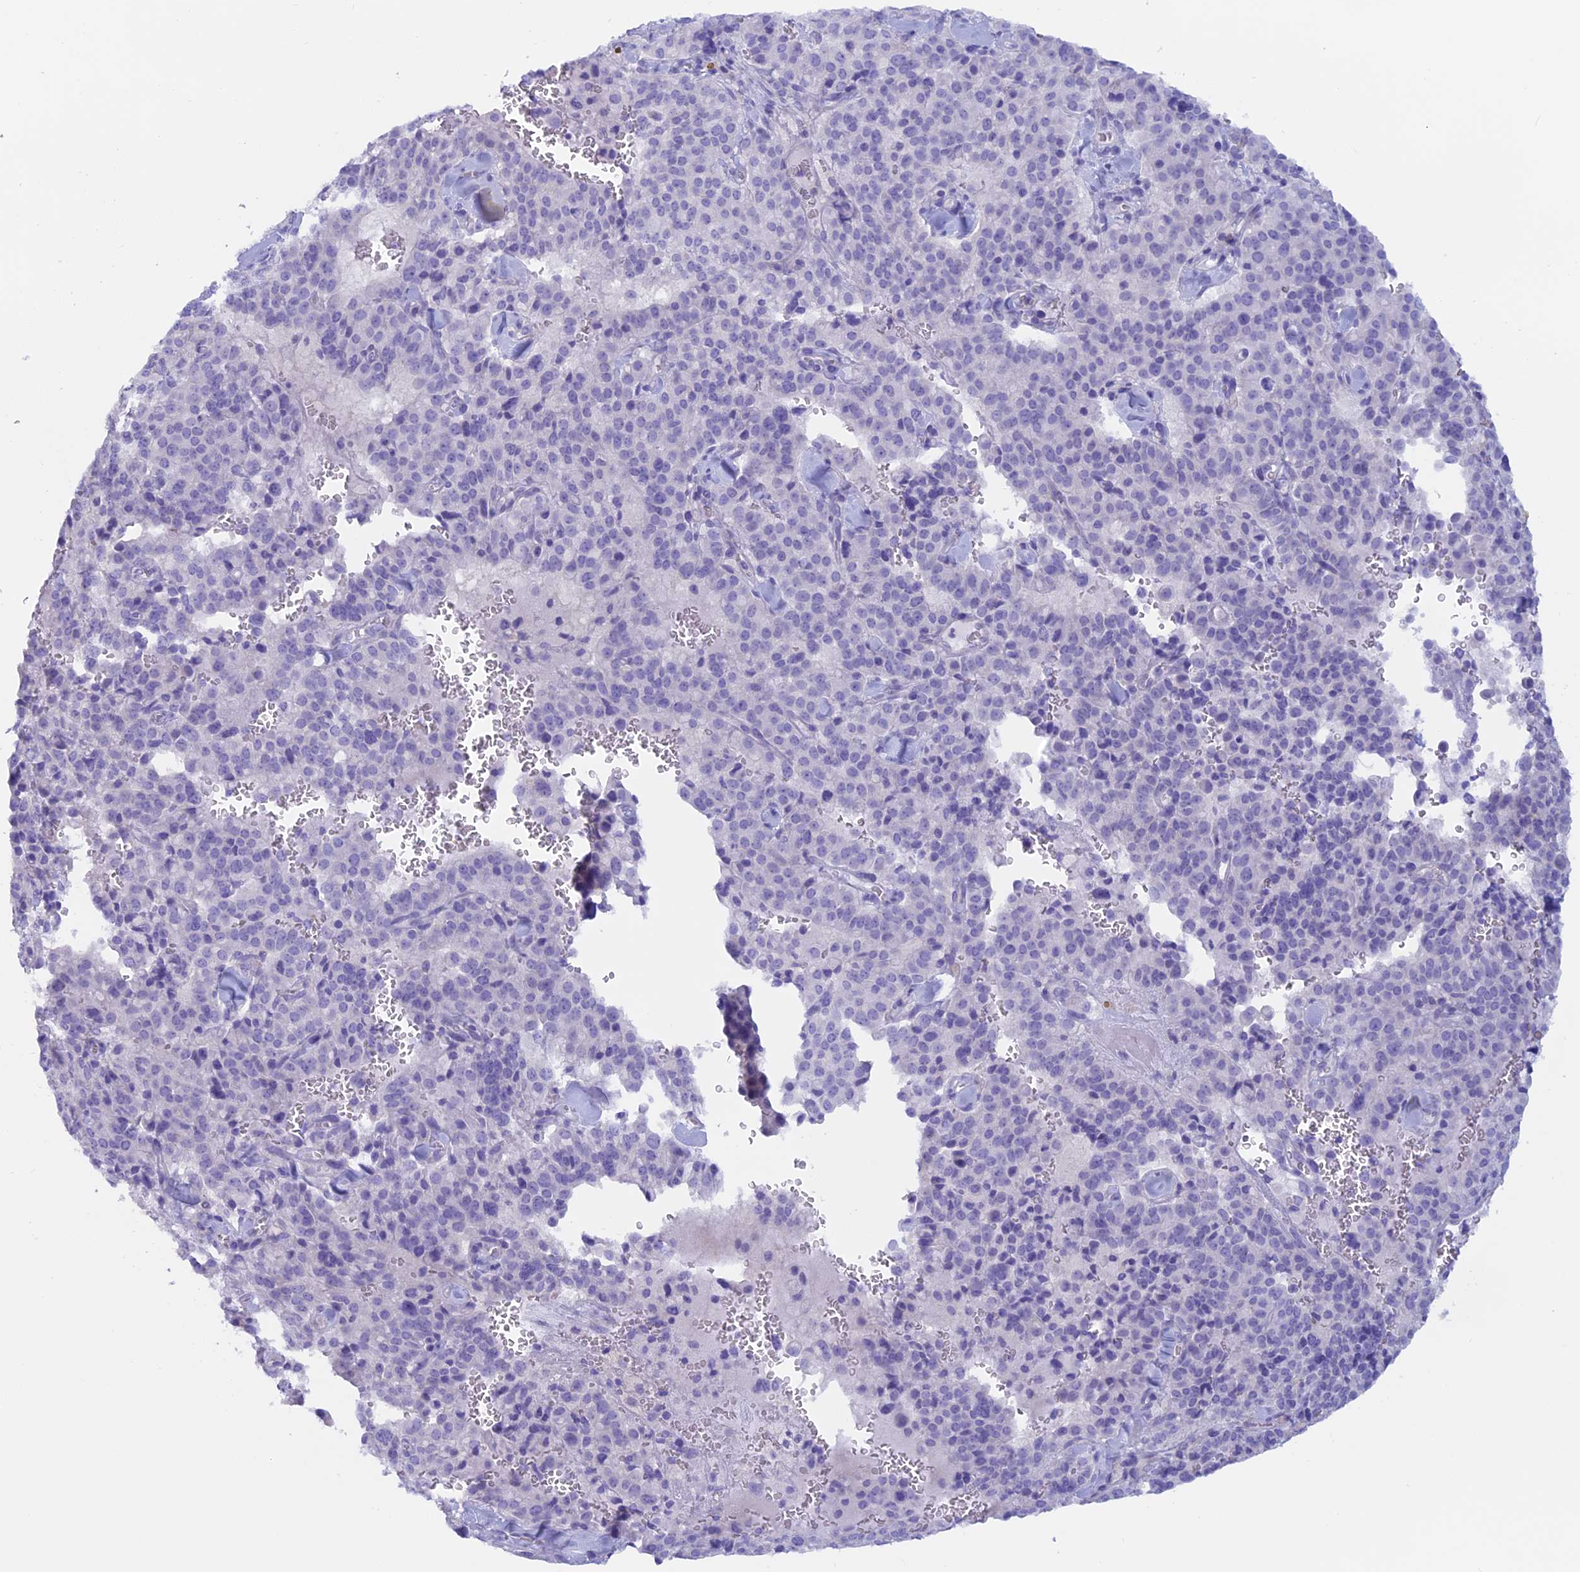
{"staining": {"intensity": "negative", "quantity": "none", "location": "none"}, "tissue": "pancreatic cancer", "cell_type": "Tumor cells", "image_type": "cancer", "snomed": [{"axis": "morphology", "description": "Adenocarcinoma, NOS"}, {"axis": "topography", "description": "Pancreas"}], "caption": "Immunohistochemical staining of pancreatic cancer (adenocarcinoma) shows no significant expression in tumor cells.", "gene": "RP1", "patient": {"sex": "male", "age": 65}}